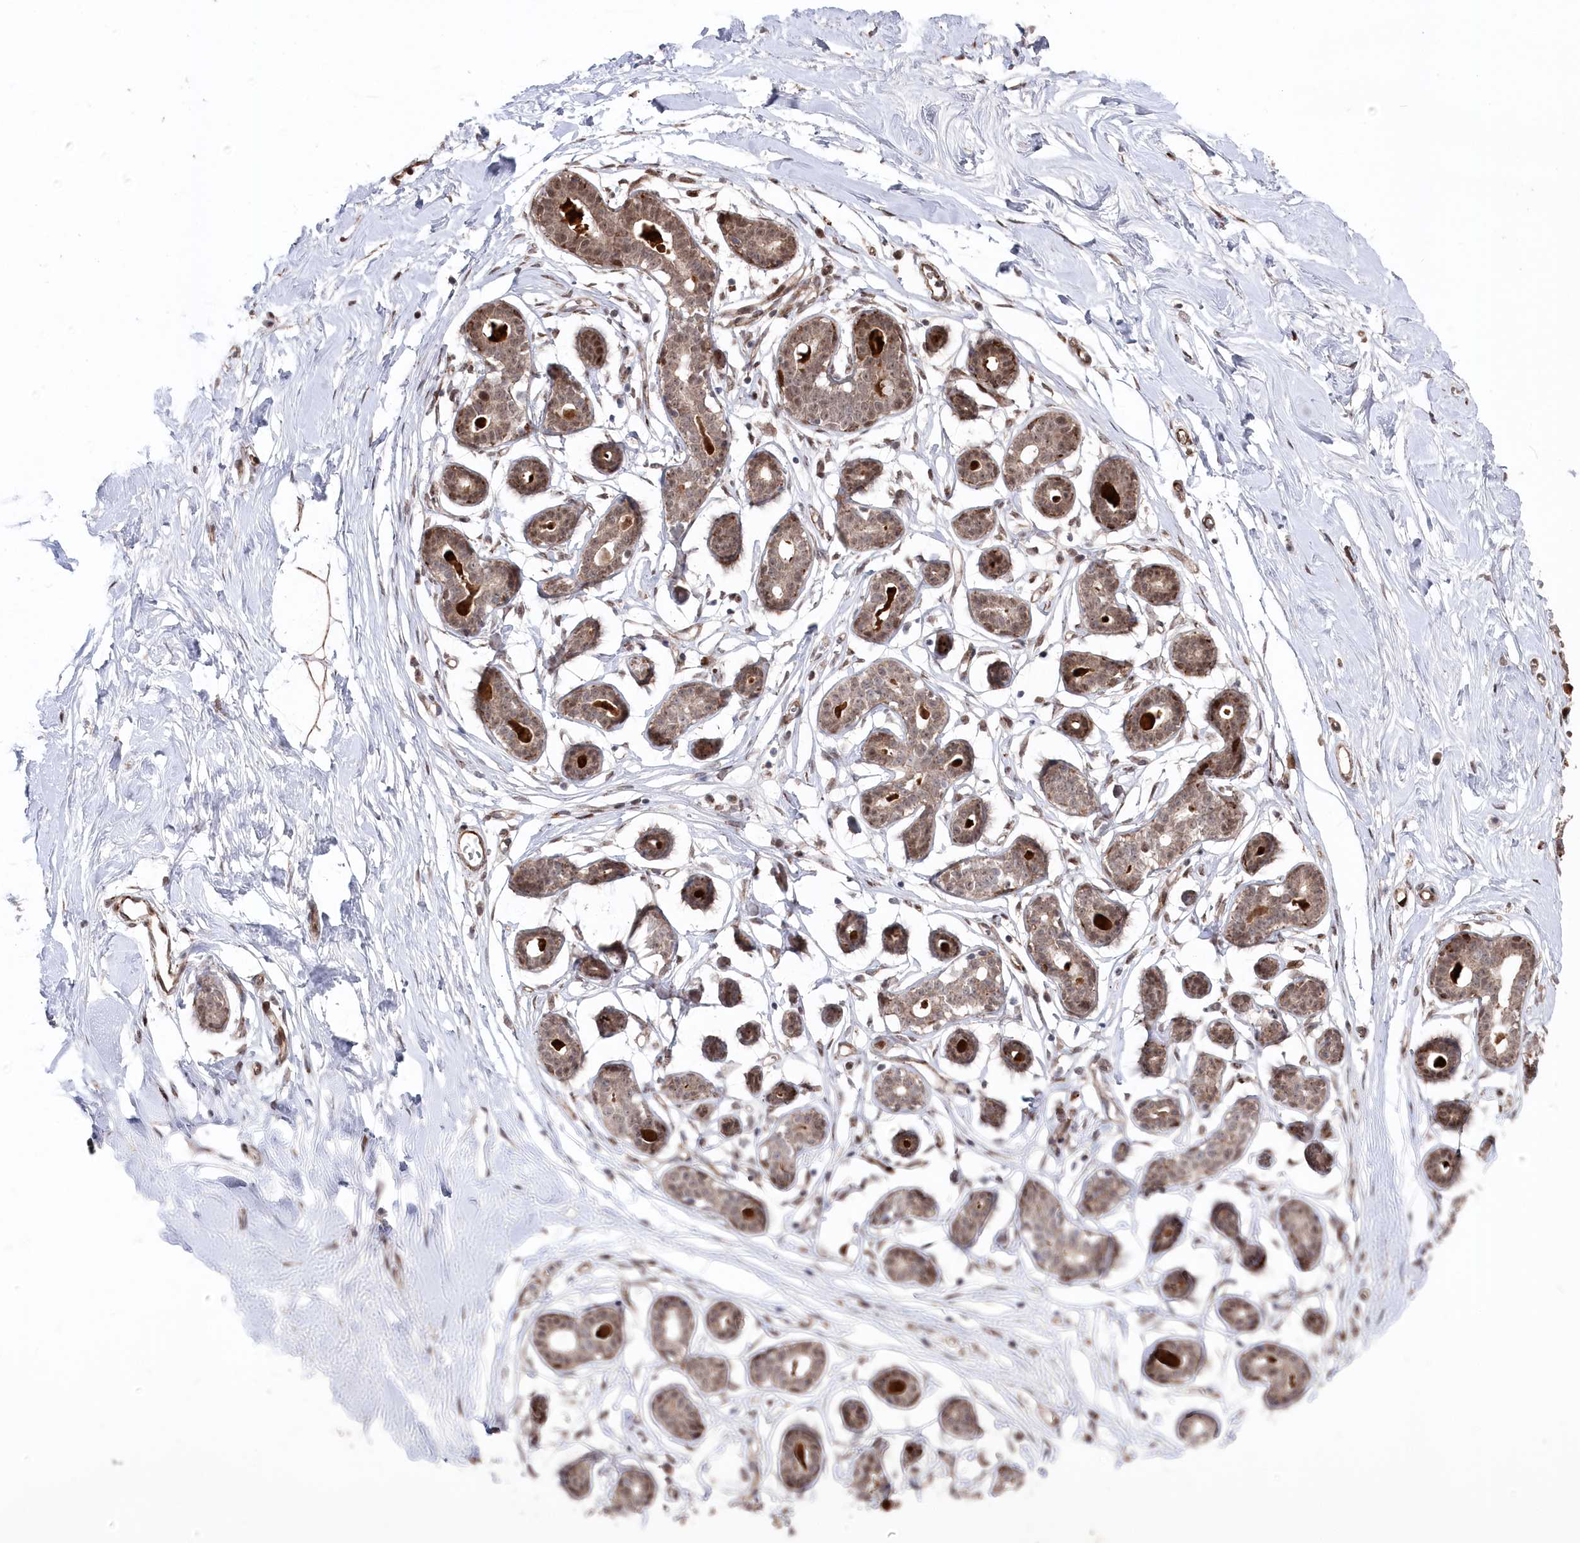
{"staining": {"intensity": "moderate", "quantity": ">75%", "location": "cytoplasmic/membranous,nuclear"}, "tissue": "breast", "cell_type": "Adipocytes", "image_type": "normal", "snomed": [{"axis": "morphology", "description": "Normal tissue, NOS"}, {"axis": "morphology", "description": "Adenoma, NOS"}, {"axis": "topography", "description": "Breast"}], "caption": "Immunohistochemical staining of normal human breast reveals moderate cytoplasmic/membranous,nuclear protein positivity in approximately >75% of adipocytes.", "gene": "POLR3A", "patient": {"sex": "female", "age": 23}}